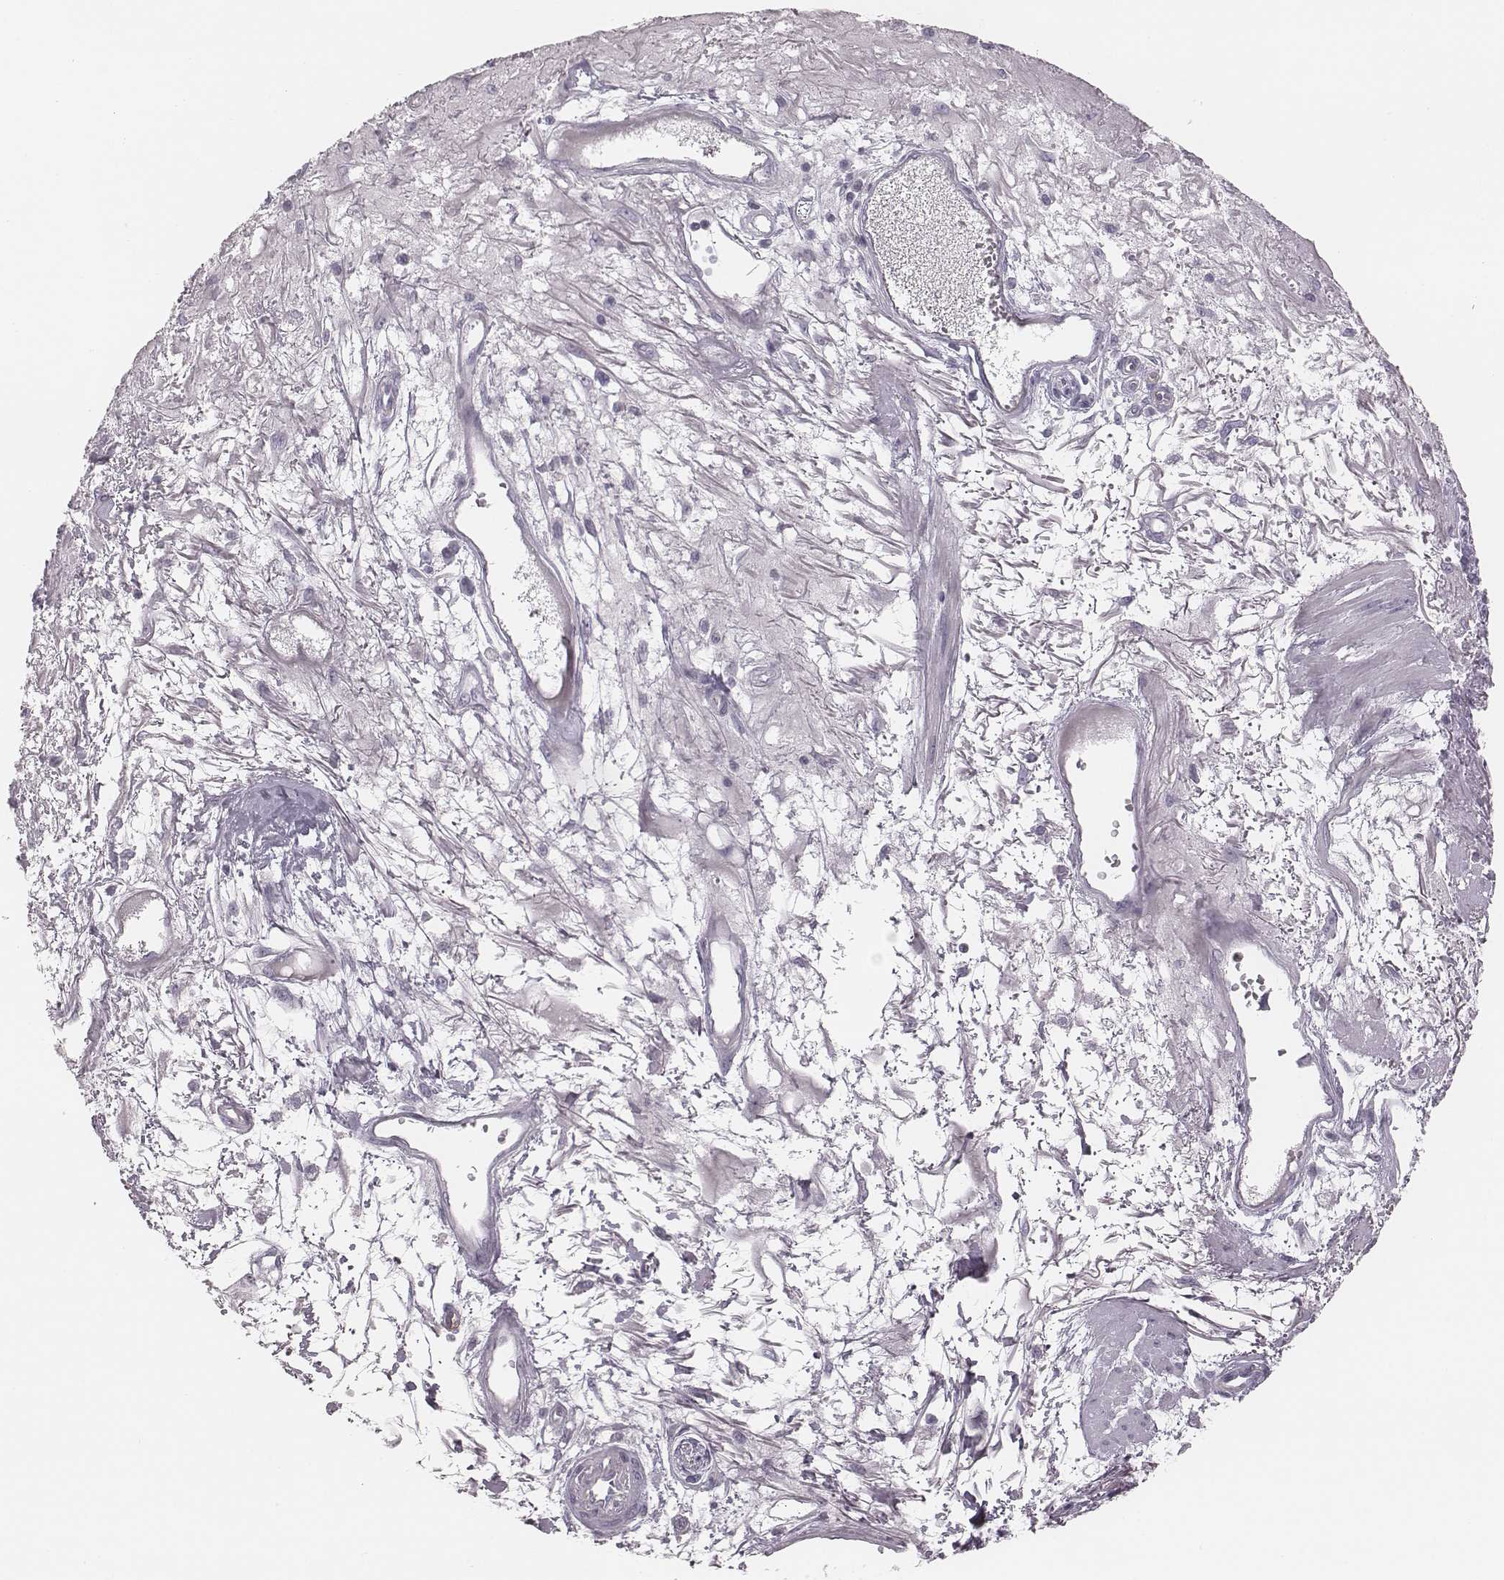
{"staining": {"intensity": "negative", "quantity": "none", "location": "none"}, "tissue": "melanoma", "cell_type": "Tumor cells", "image_type": "cancer", "snomed": [{"axis": "morphology", "description": "Malignant melanoma, NOS"}, {"axis": "topography", "description": "Skin"}], "caption": "Tumor cells show no significant protein staining in melanoma. (Stains: DAB (3,3'-diaminobenzidine) IHC with hematoxylin counter stain, Microscopy: brightfield microscopy at high magnification).", "gene": "SPA17", "patient": {"sex": "female", "age": 95}}